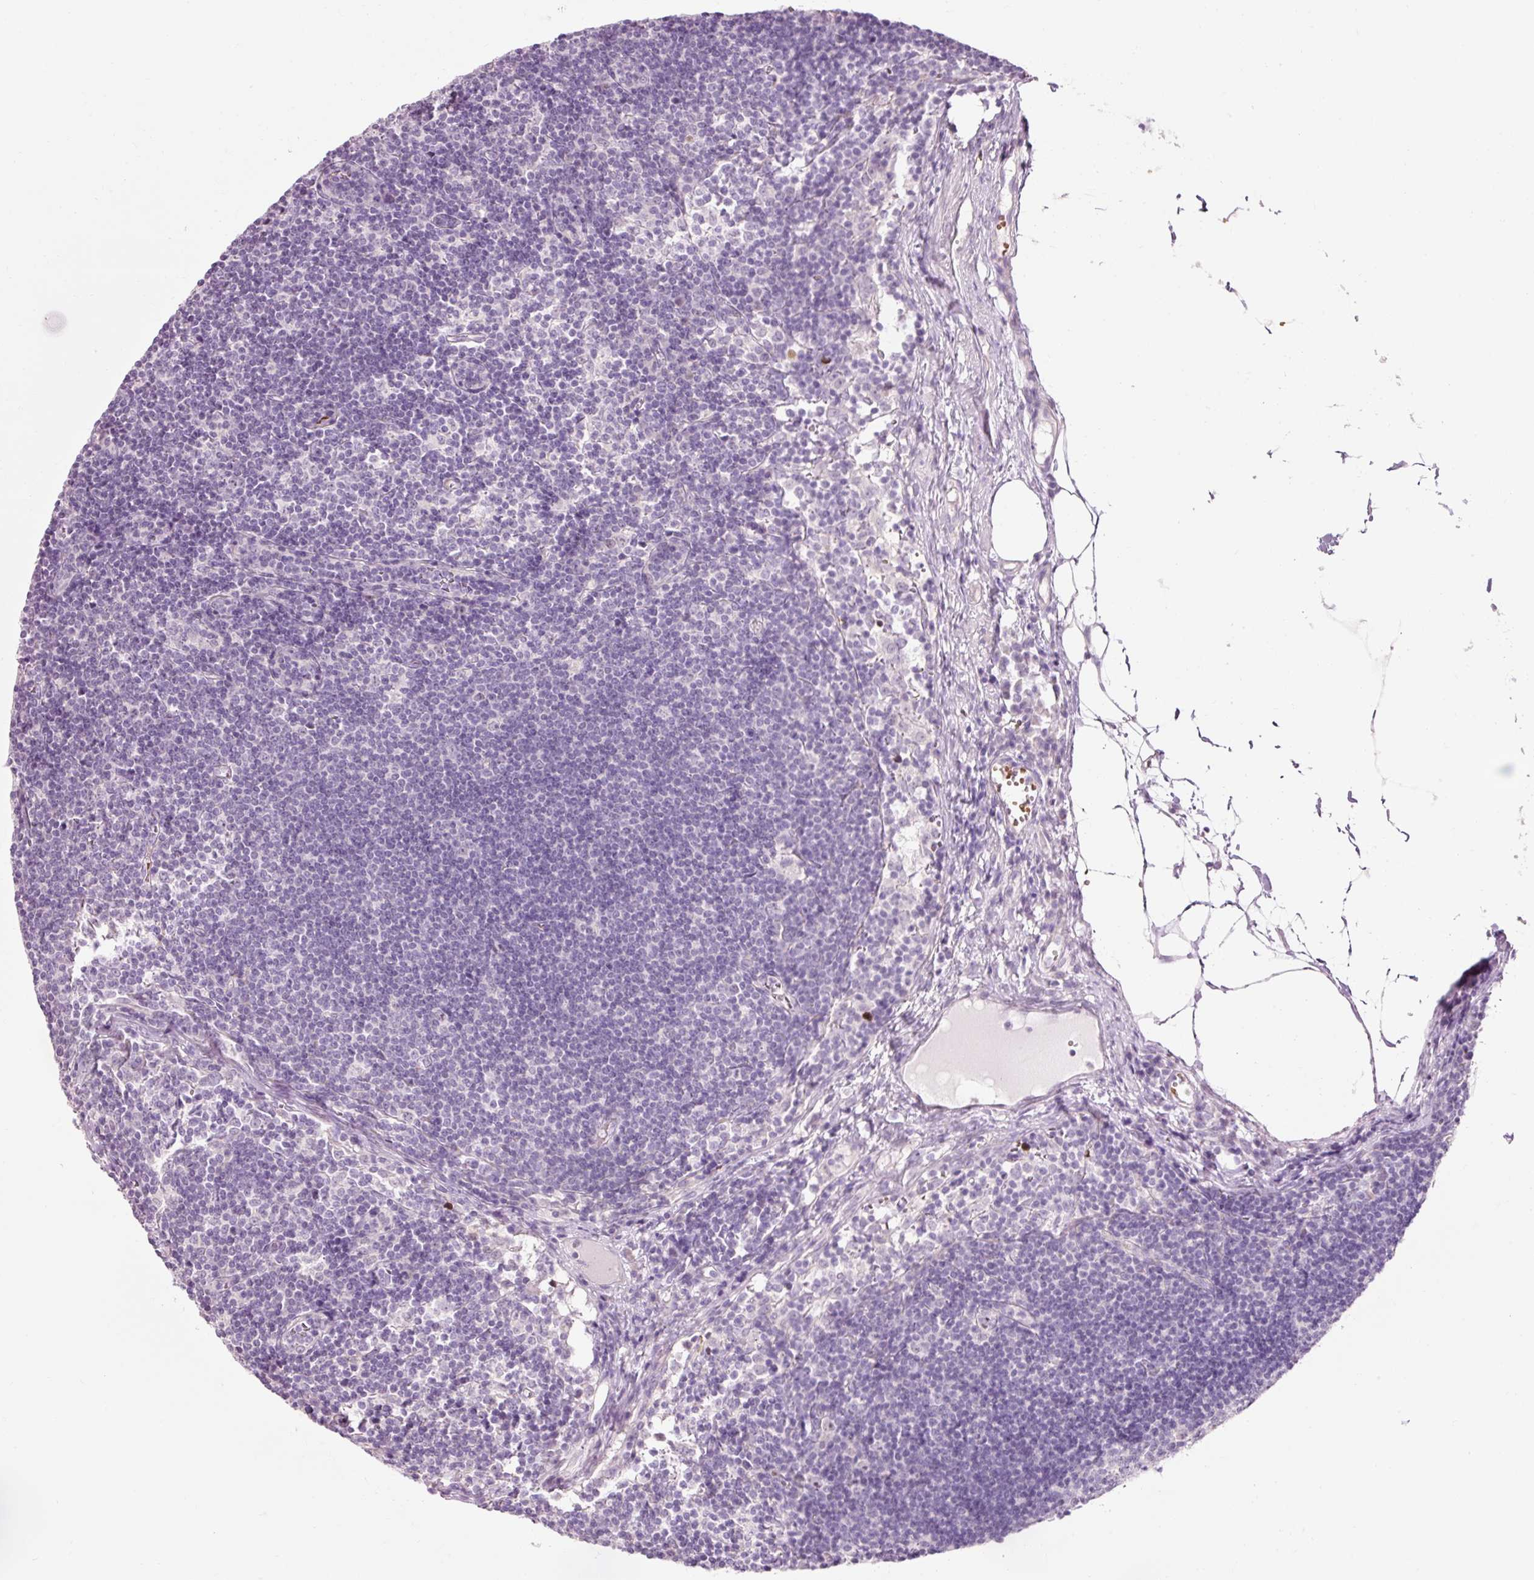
{"staining": {"intensity": "negative", "quantity": "none", "location": "none"}, "tissue": "lymph node", "cell_type": "Non-germinal center cells", "image_type": "normal", "snomed": [{"axis": "morphology", "description": "Normal tissue, NOS"}, {"axis": "topography", "description": "Lymph node"}], "caption": "Immunohistochemistry of normal lymph node reveals no staining in non-germinal center cells. The staining was performed using DAB to visualize the protein expression in brown, while the nuclei were stained in blue with hematoxylin (Magnification: 20x).", "gene": "DHRS11", "patient": {"sex": "female", "age": 29}}